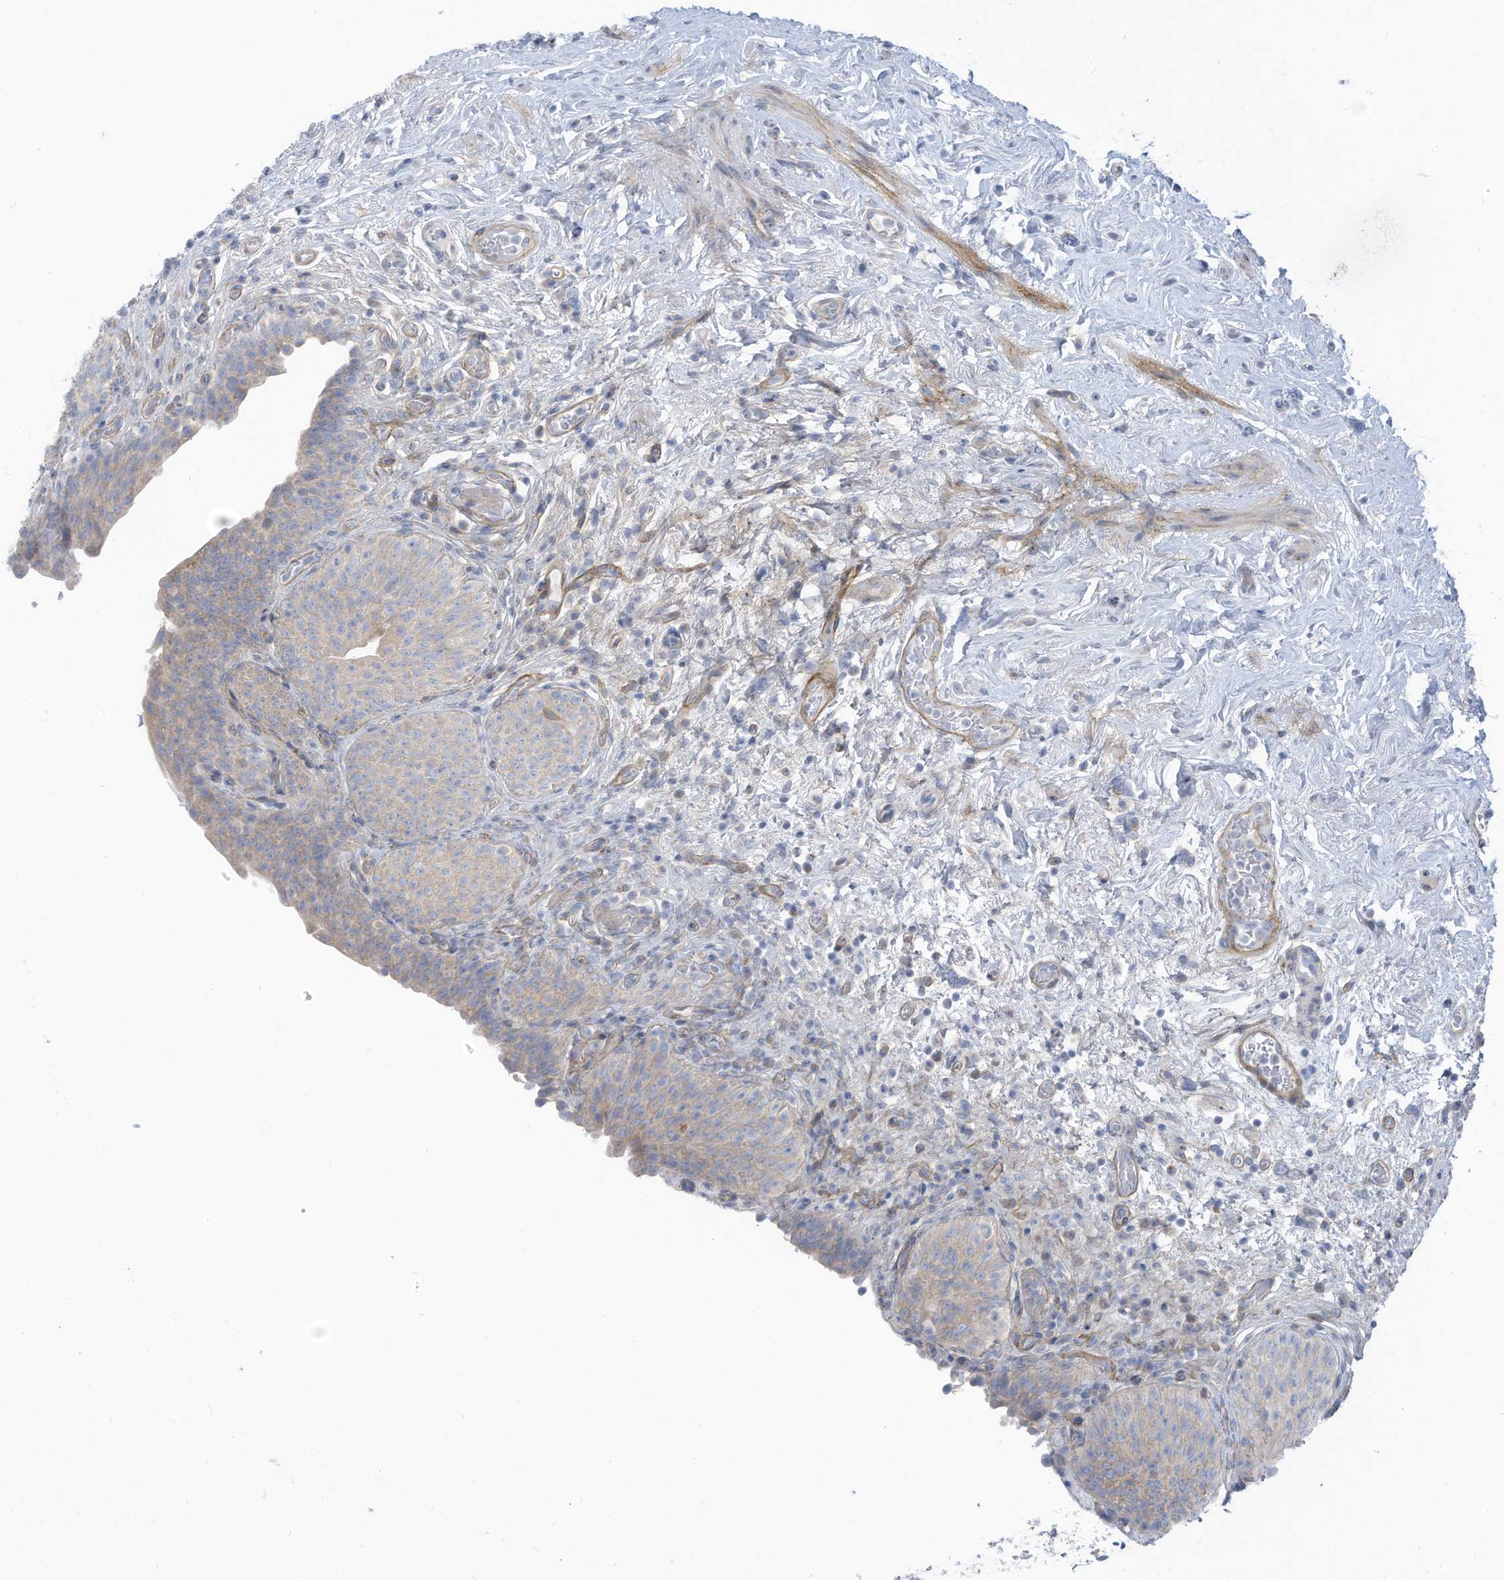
{"staining": {"intensity": "weak", "quantity": "25%-75%", "location": "cytoplasmic/membranous"}, "tissue": "urinary bladder", "cell_type": "Urothelial cells", "image_type": "normal", "snomed": [{"axis": "morphology", "description": "Normal tissue, NOS"}, {"axis": "topography", "description": "Urinary bladder"}], "caption": "IHC staining of benign urinary bladder, which exhibits low levels of weak cytoplasmic/membranous expression in about 25%-75% of urothelial cells indicating weak cytoplasmic/membranous protein expression. The staining was performed using DAB (3,3'-diaminobenzidine) (brown) for protein detection and nuclei were counterstained in hematoxylin (blue).", "gene": "TRMT2B", "patient": {"sex": "male", "age": 83}}